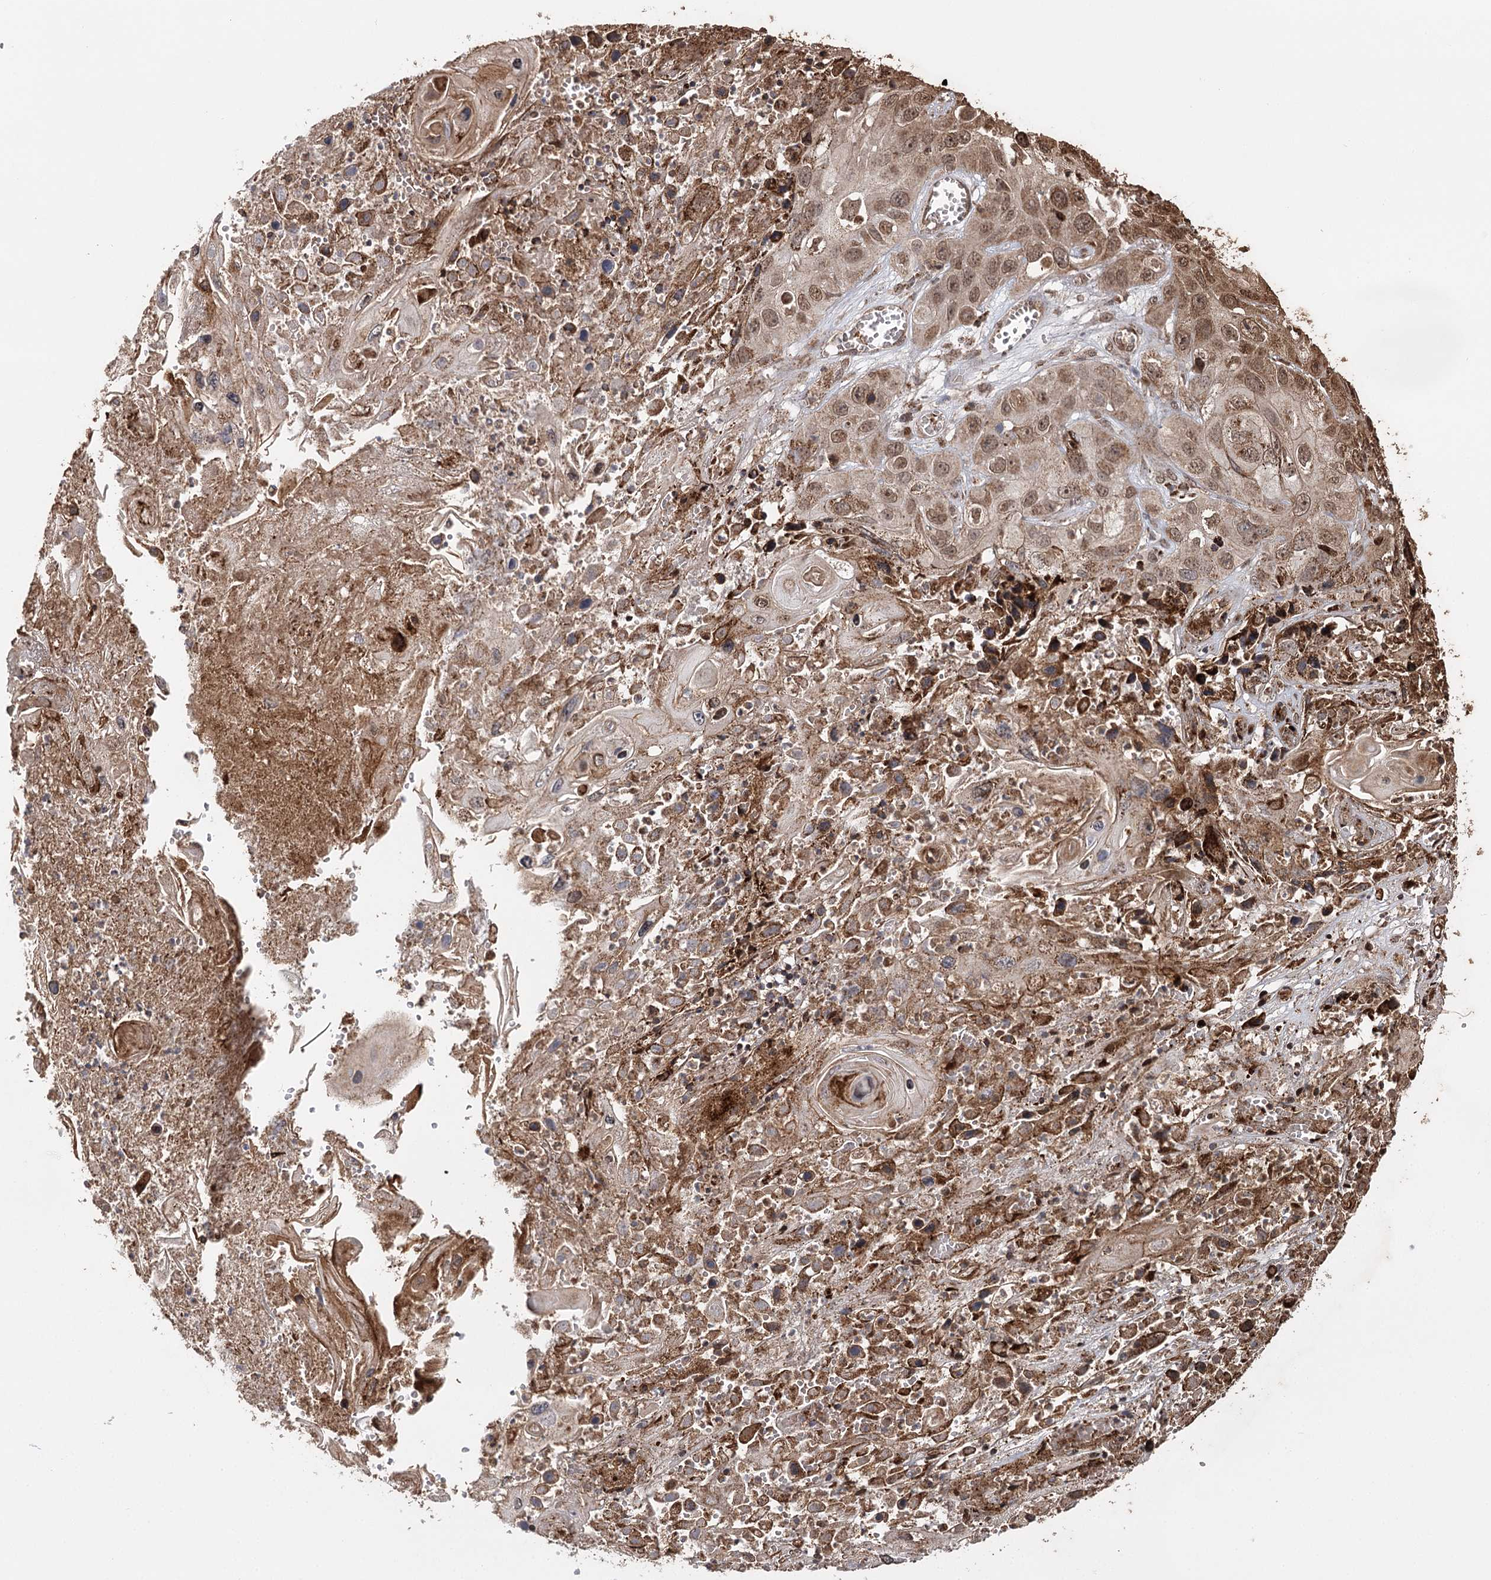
{"staining": {"intensity": "moderate", "quantity": ">75%", "location": "cytoplasmic/membranous,nuclear"}, "tissue": "skin cancer", "cell_type": "Tumor cells", "image_type": "cancer", "snomed": [{"axis": "morphology", "description": "Squamous cell carcinoma, NOS"}, {"axis": "topography", "description": "Skin"}], "caption": "Tumor cells display medium levels of moderate cytoplasmic/membranous and nuclear expression in about >75% of cells in human skin squamous cell carcinoma.", "gene": "ZNRF3", "patient": {"sex": "male", "age": 55}}